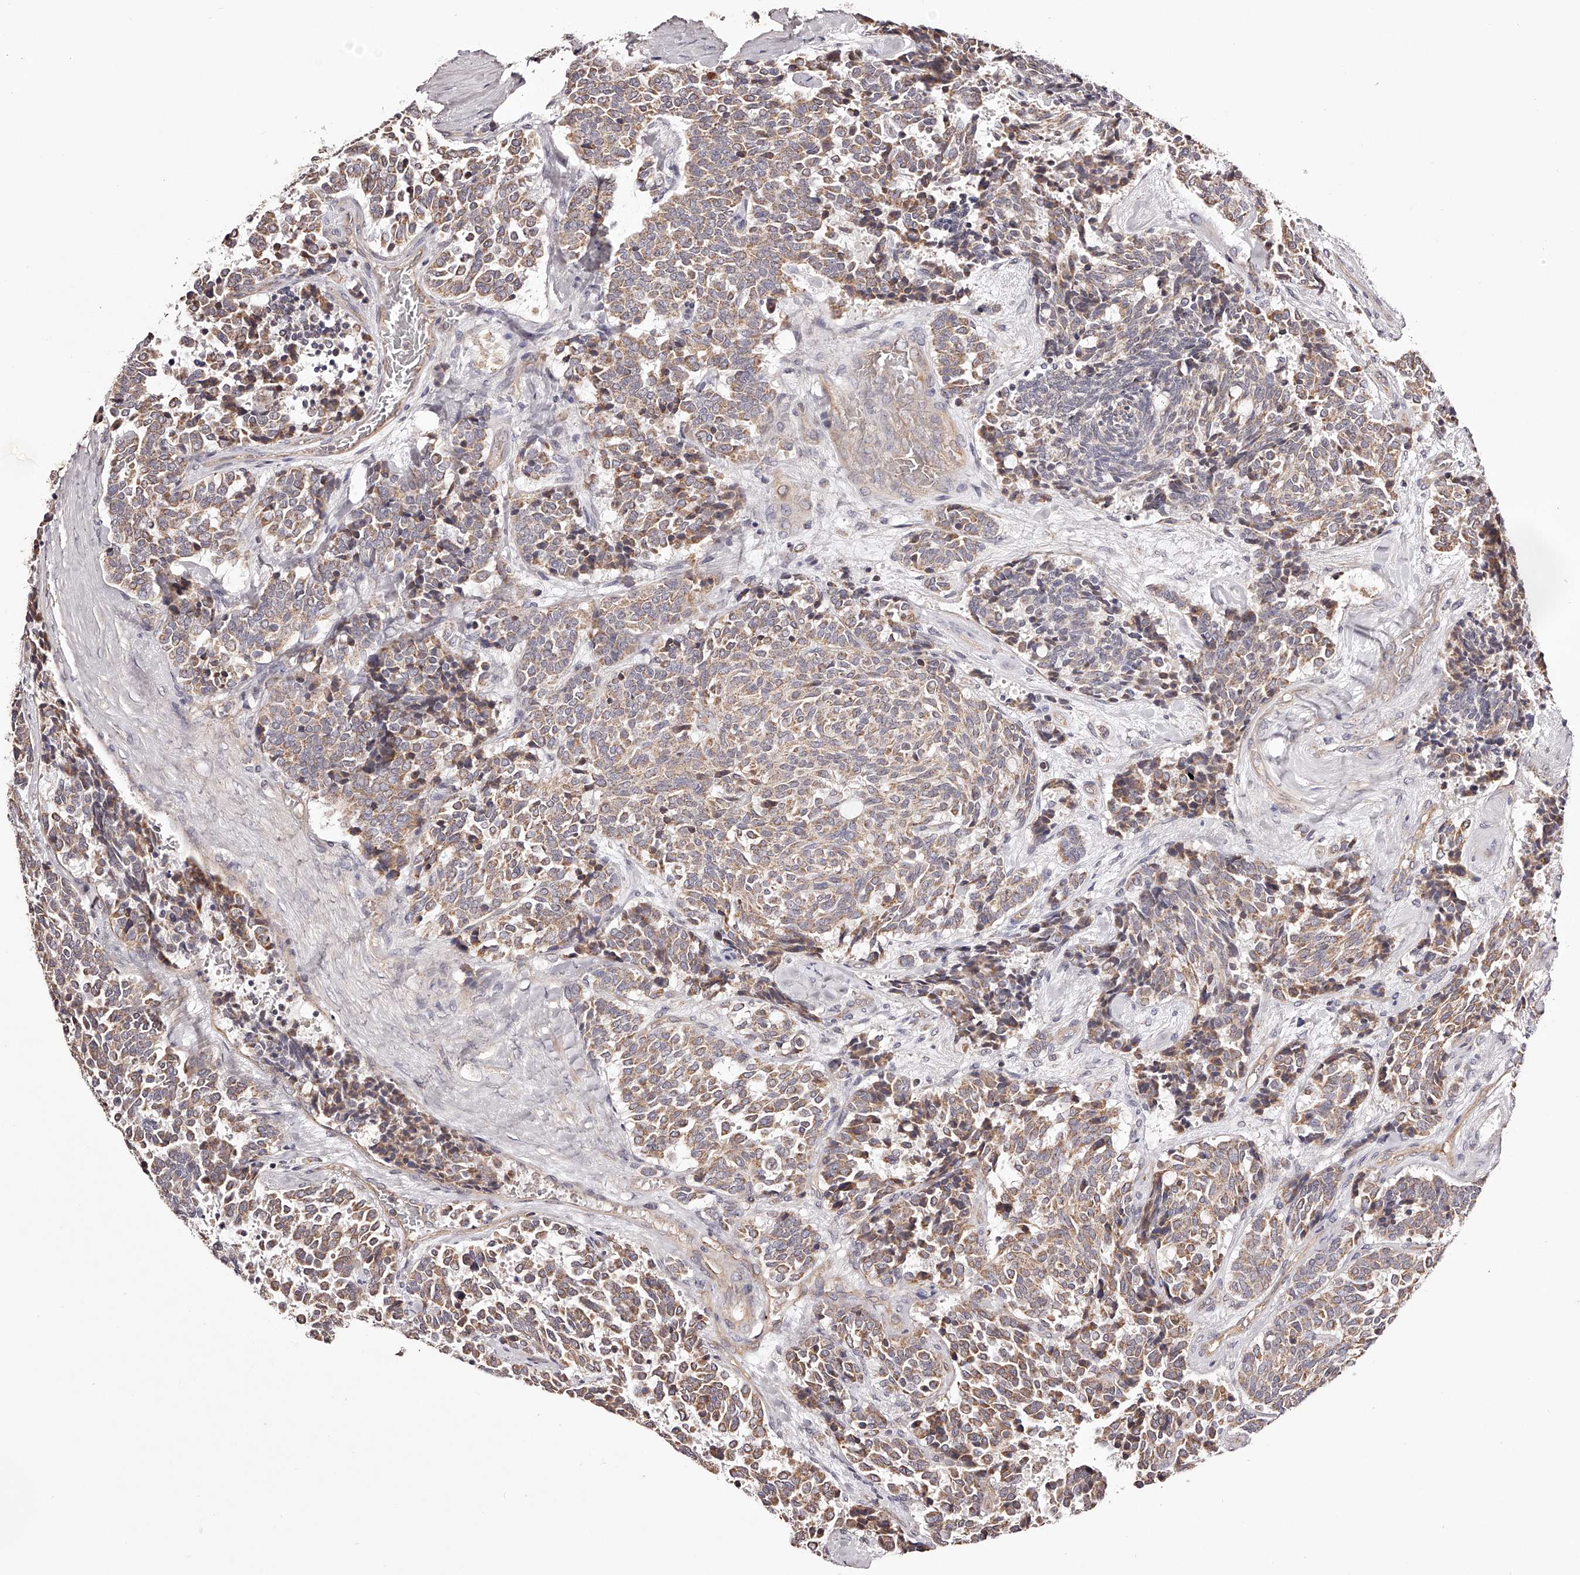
{"staining": {"intensity": "weak", "quantity": ">75%", "location": "cytoplasmic/membranous"}, "tissue": "carcinoid", "cell_type": "Tumor cells", "image_type": "cancer", "snomed": [{"axis": "morphology", "description": "Carcinoid, malignant, NOS"}, {"axis": "topography", "description": "Pancreas"}], "caption": "Immunohistochemical staining of carcinoid (malignant) displays low levels of weak cytoplasmic/membranous protein staining in approximately >75% of tumor cells.", "gene": "USP21", "patient": {"sex": "female", "age": 54}}